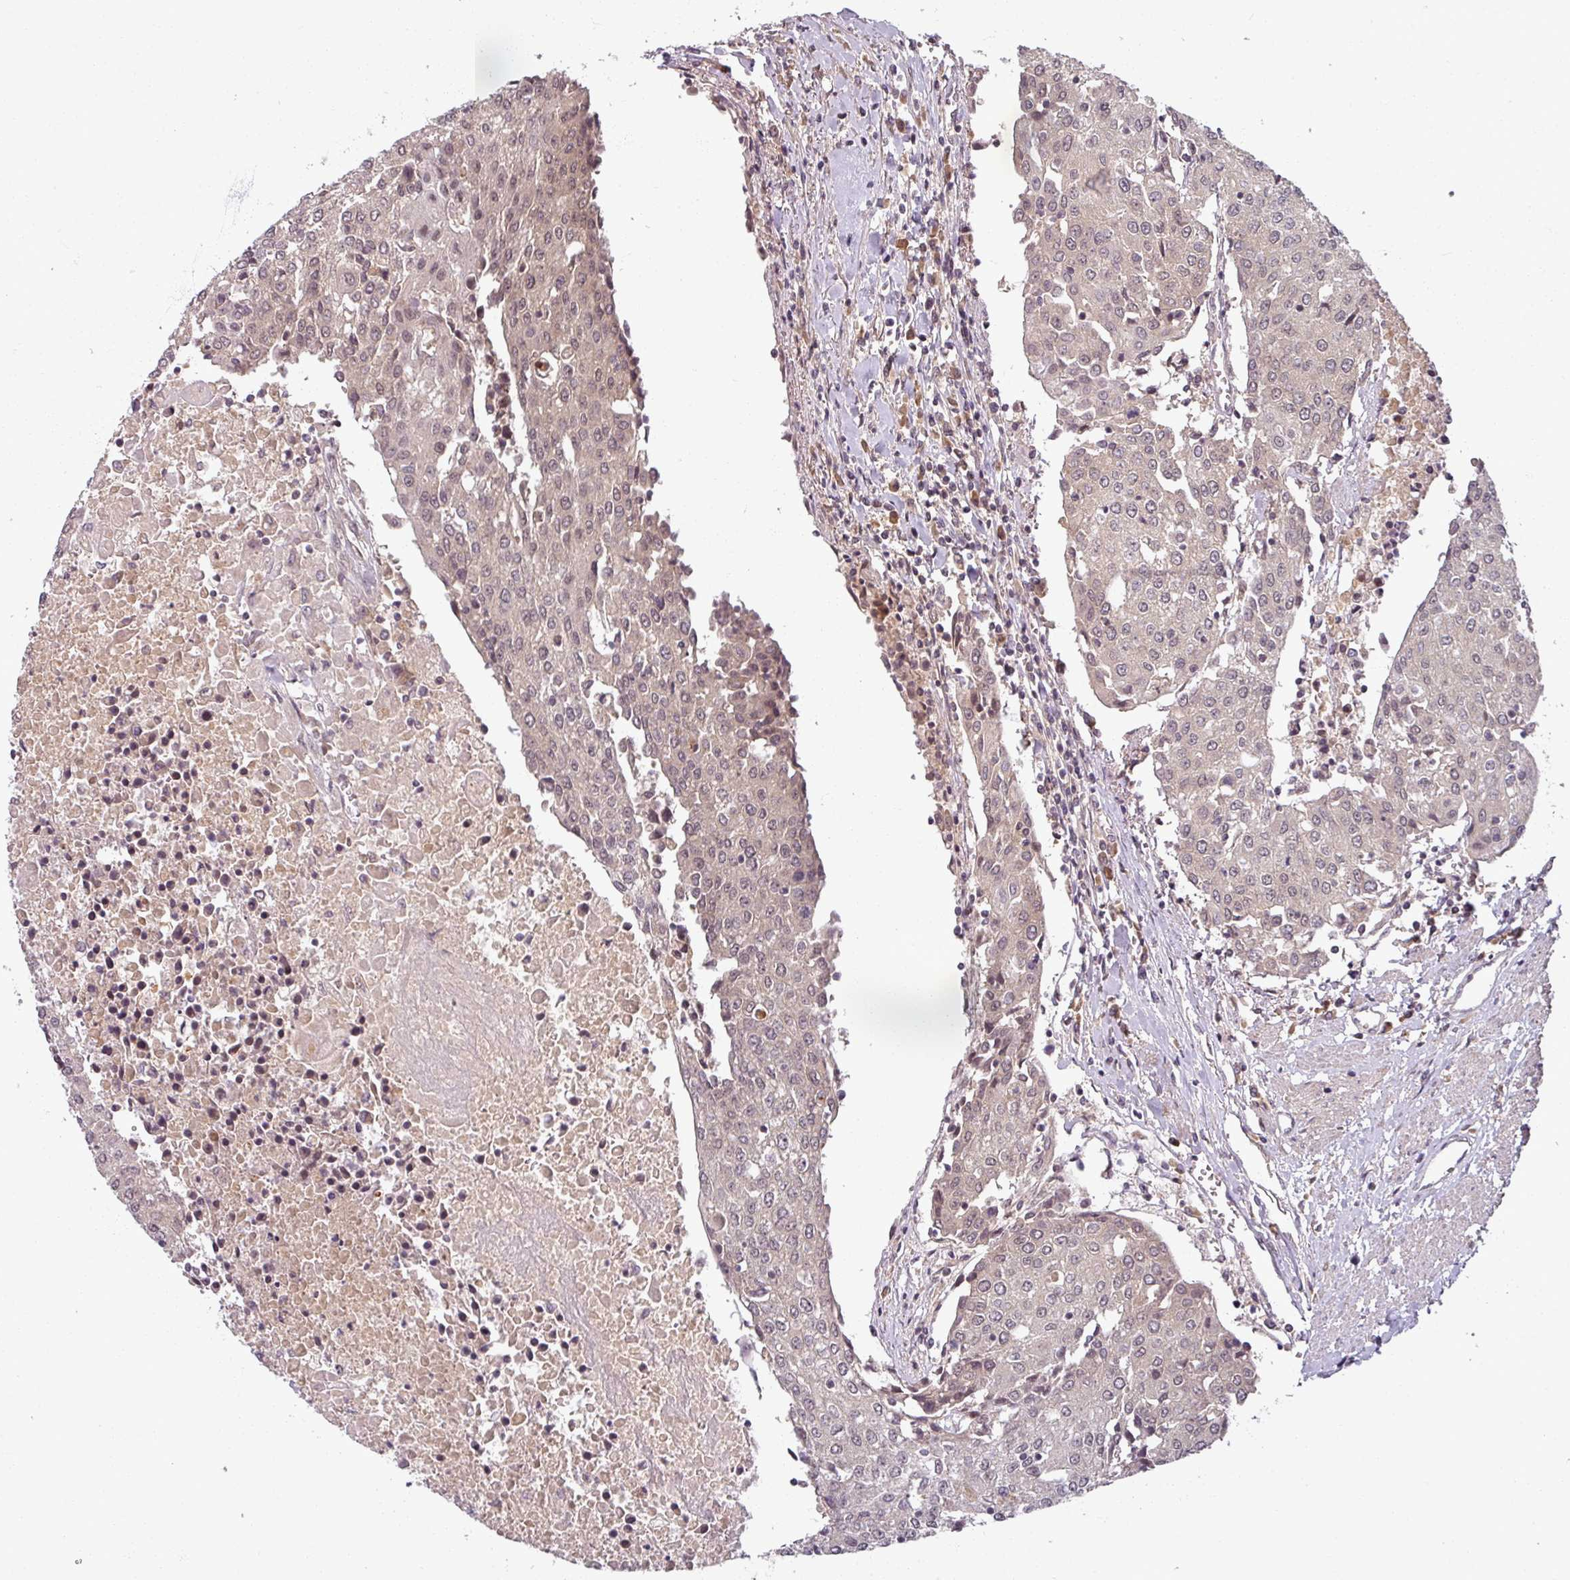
{"staining": {"intensity": "weak", "quantity": "<25%", "location": "nuclear"}, "tissue": "urothelial cancer", "cell_type": "Tumor cells", "image_type": "cancer", "snomed": [{"axis": "morphology", "description": "Urothelial carcinoma, High grade"}, {"axis": "topography", "description": "Urinary bladder"}], "caption": "Immunohistochemistry (IHC) of urothelial cancer reveals no expression in tumor cells. (Brightfield microscopy of DAB immunohistochemistry at high magnification).", "gene": "POLR2G", "patient": {"sex": "female", "age": 85}}